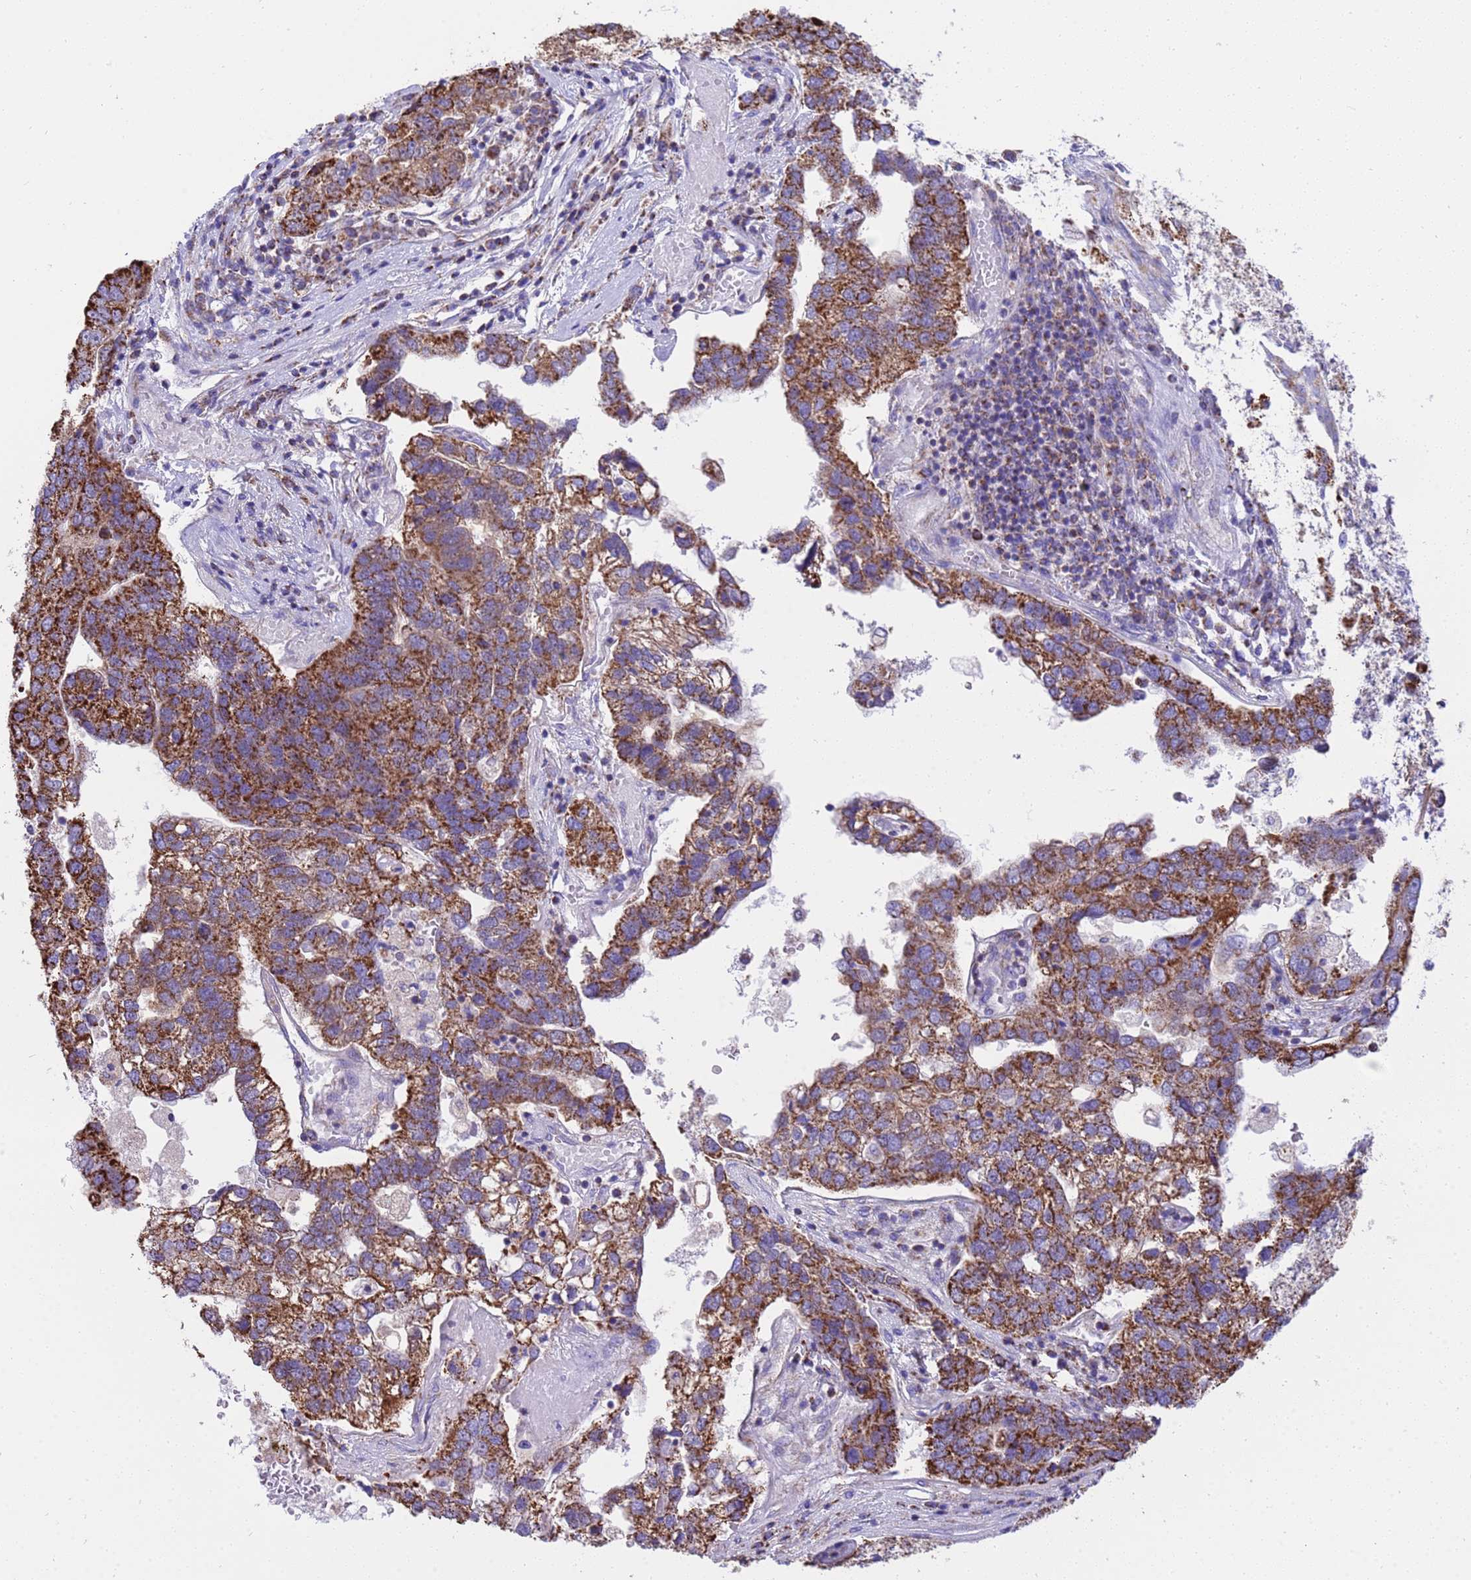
{"staining": {"intensity": "strong", "quantity": ">75%", "location": "cytoplasmic/membranous"}, "tissue": "pancreatic cancer", "cell_type": "Tumor cells", "image_type": "cancer", "snomed": [{"axis": "morphology", "description": "Adenocarcinoma, NOS"}, {"axis": "topography", "description": "Pancreas"}], "caption": "Protein staining of pancreatic cancer tissue exhibits strong cytoplasmic/membranous expression in approximately >75% of tumor cells. (Brightfield microscopy of DAB IHC at high magnification).", "gene": "RNF165", "patient": {"sex": "female", "age": 61}}